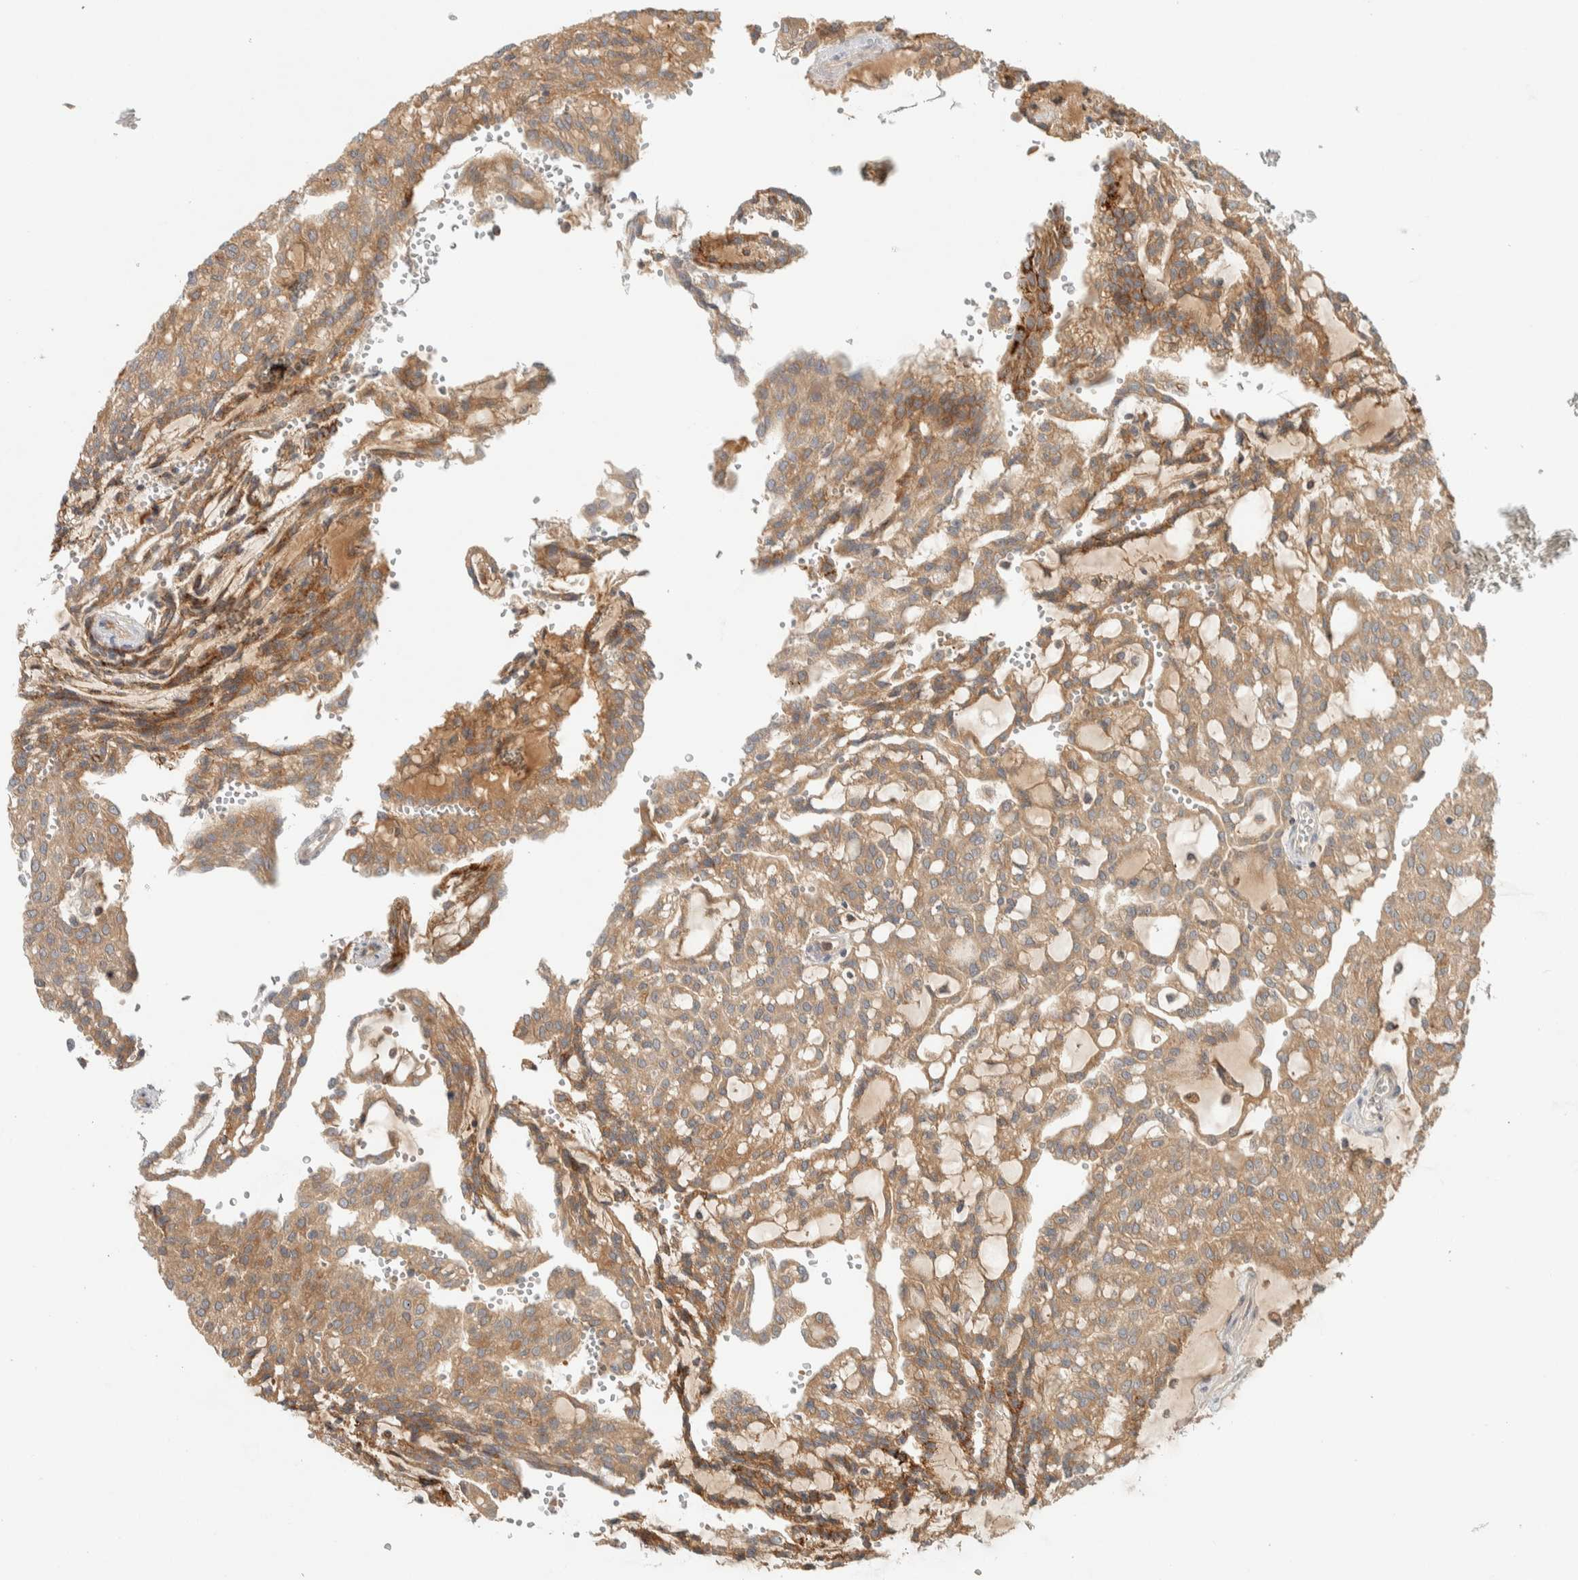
{"staining": {"intensity": "moderate", "quantity": ">75%", "location": "cytoplasmic/membranous"}, "tissue": "renal cancer", "cell_type": "Tumor cells", "image_type": "cancer", "snomed": [{"axis": "morphology", "description": "Adenocarcinoma, NOS"}, {"axis": "topography", "description": "Kidney"}], "caption": "This is a photomicrograph of IHC staining of renal cancer, which shows moderate staining in the cytoplasmic/membranous of tumor cells.", "gene": "FAM167A", "patient": {"sex": "male", "age": 63}}